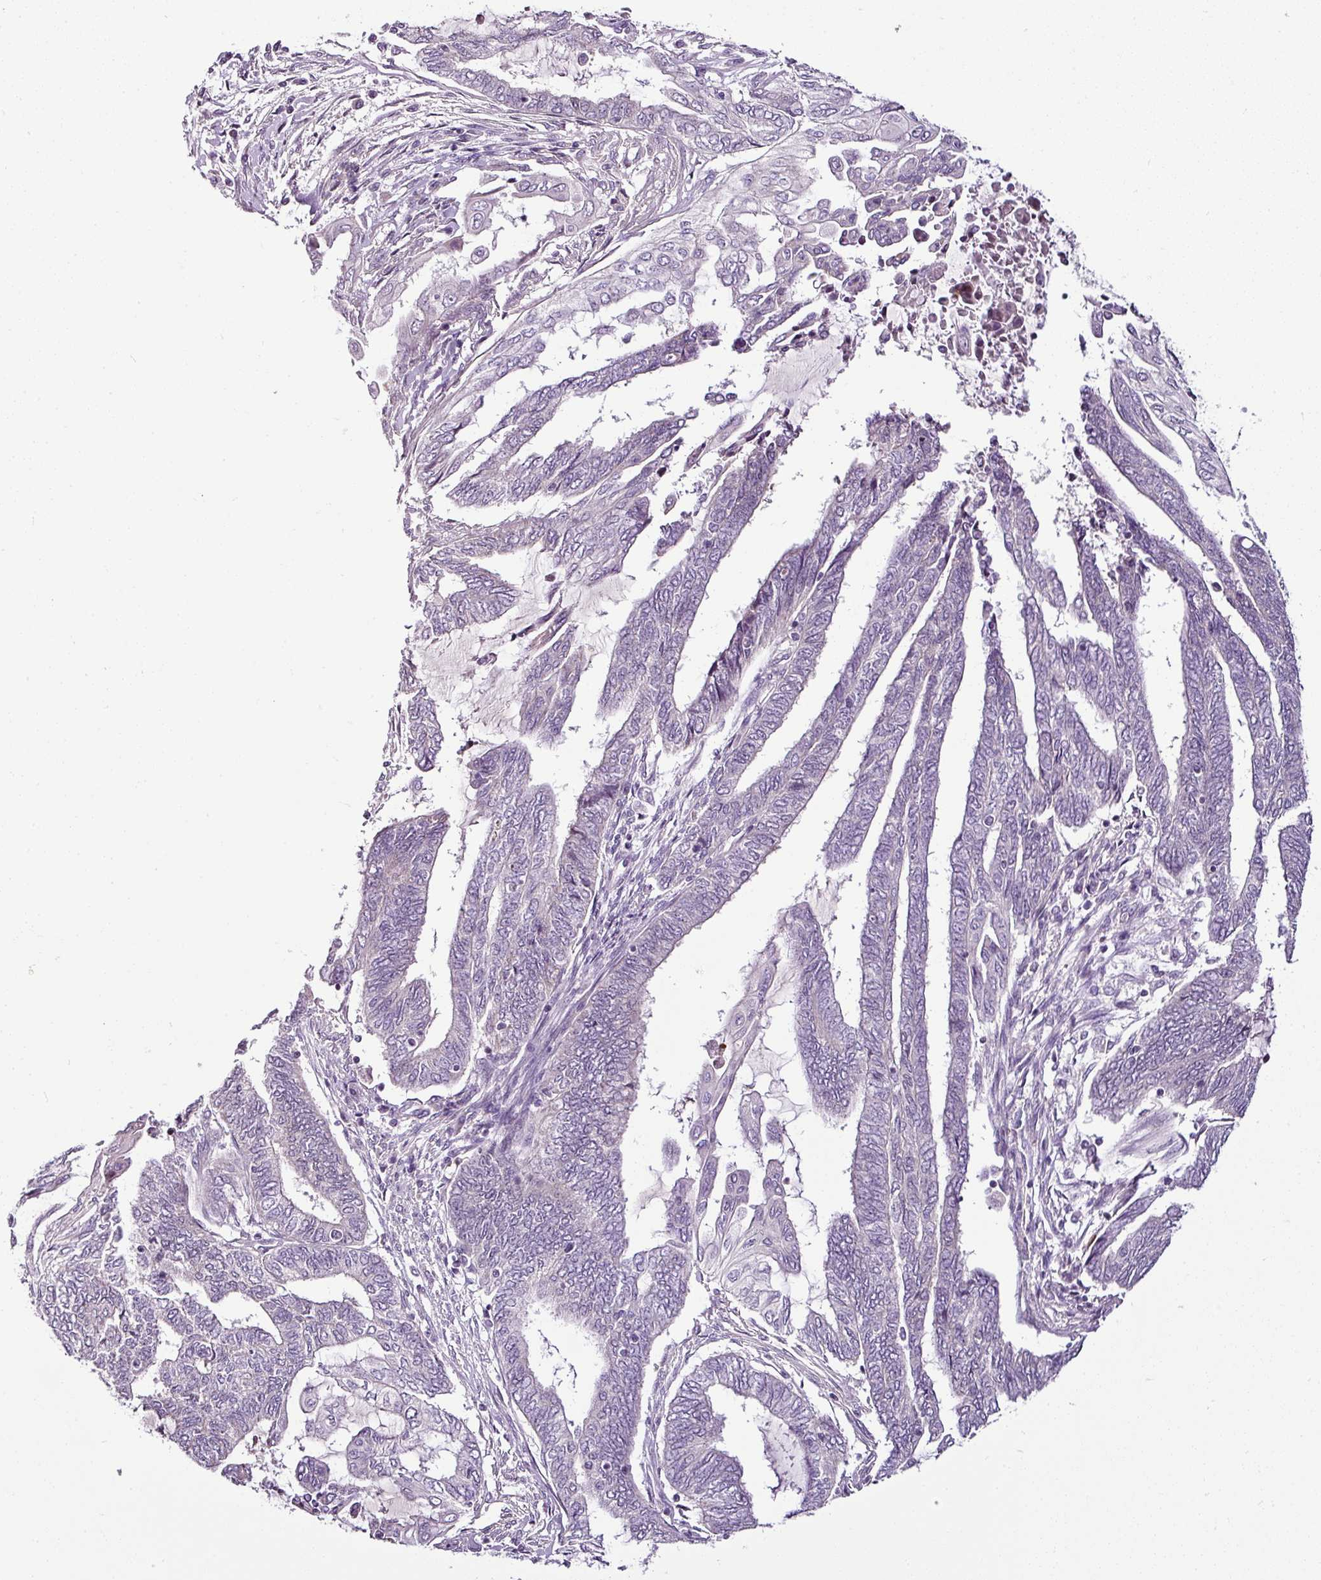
{"staining": {"intensity": "negative", "quantity": "none", "location": "none"}, "tissue": "endometrial cancer", "cell_type": "Tumor cells", "image_type": "cancer", "snomed": [{"axis": "morphology", "description": "Adenocarcinoma, NOS"}, {"axis": "topography", "description": "Uterus"}, {"axis": "topography", "description": "Endometrium"}], "caption": "DAB immunohistochemical staining of human endometrial cancer reveals no significant positivity in tumor cells.", "gene": "TEX30", "patient": {"sex": "female", "age": 70}}